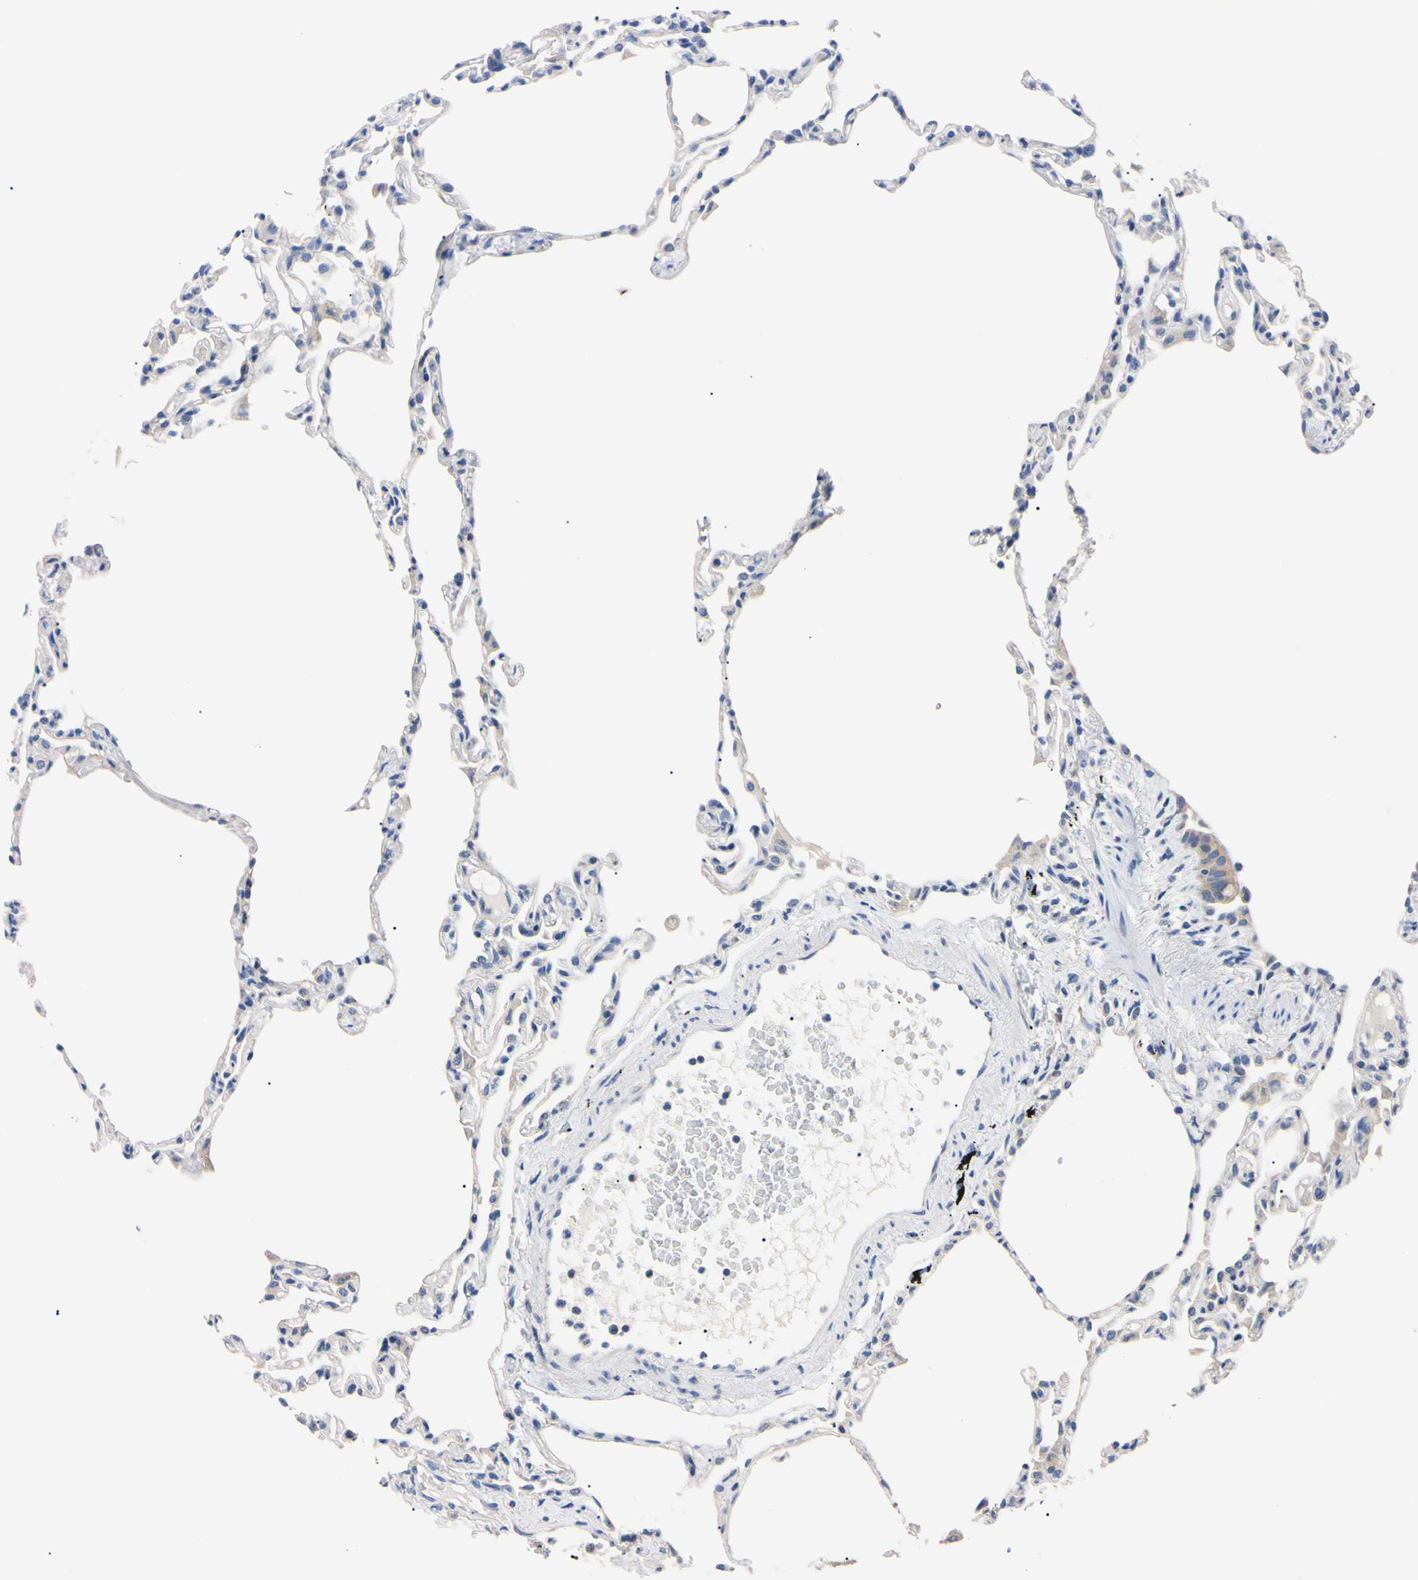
{"staining": {"intensity": "weak", "quantity": "<25%", "location": "none"}, "tissue": "lung", "cell_type": "Alveolar cells", "image_type": "normal", "snomed": [{"axis": "morphology", "description": "Normal tissue, NOS"}, {"axis": "topography", "description": "Lung"}], "caption": "DAB immunohistochemical staining of normal human lung exhibits no significant expression in alveolar cells. Nuclei are stained in blue.", "gene": "RARS1", "patient": {"sex": "female", "age": 49}}